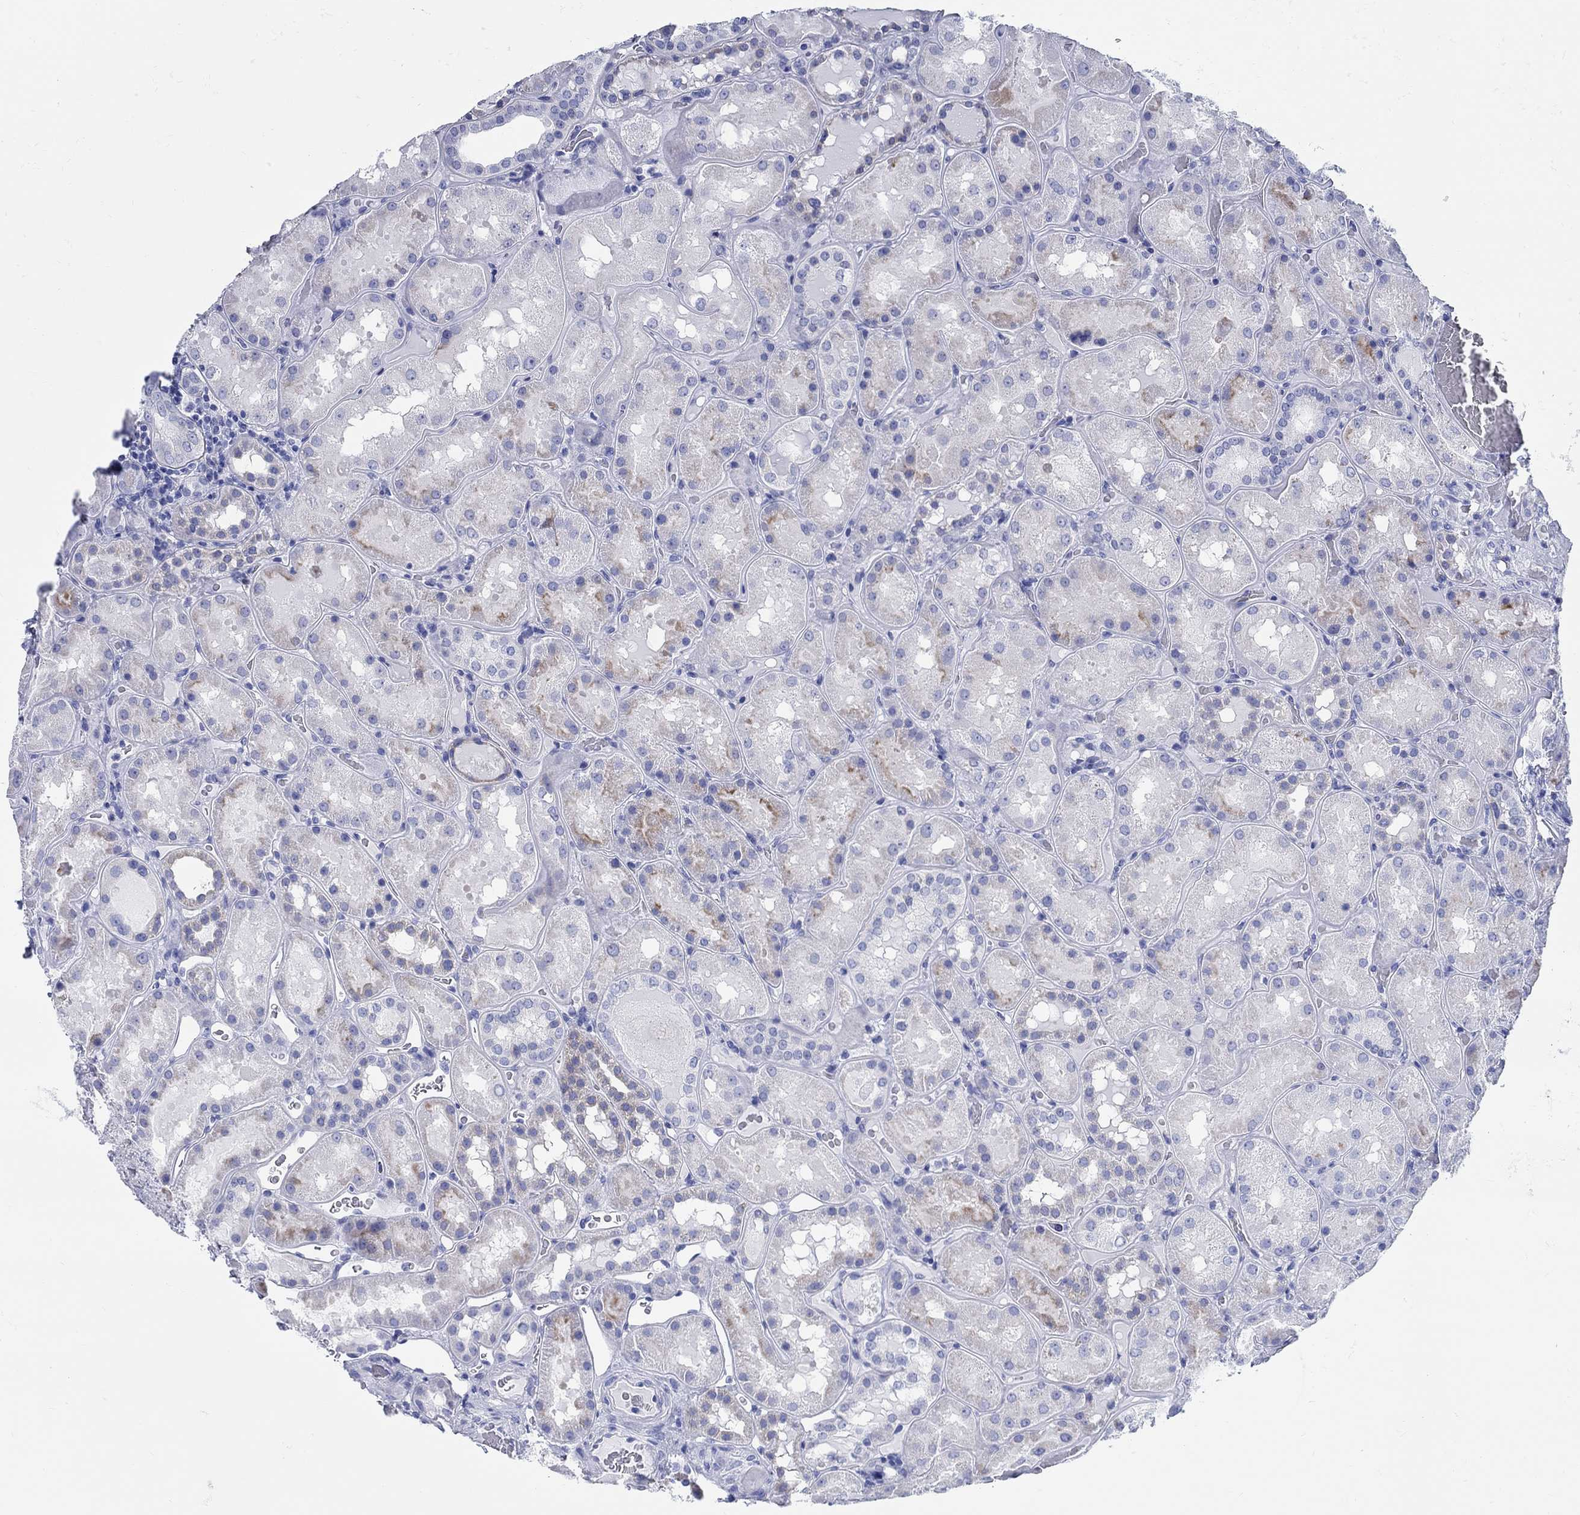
{"staining": {"intensity": "negative", "quantity": "none", "location": "none"}, "tissue": "kidney", "cell_type": "Cells in glomeruli", "image_type": "normal", "snomed": [{"axis": "morphology", "description": "Normal tissue, NOS"}, {"axis": "topography", "description": "Kidney"}], "caption": "This is an immunohistochemistry image of unremarkable kidney. There is no expression in cells in glomeruli.", "gene": "RD3L", "patient": {"sex": "male", "age": 73}}